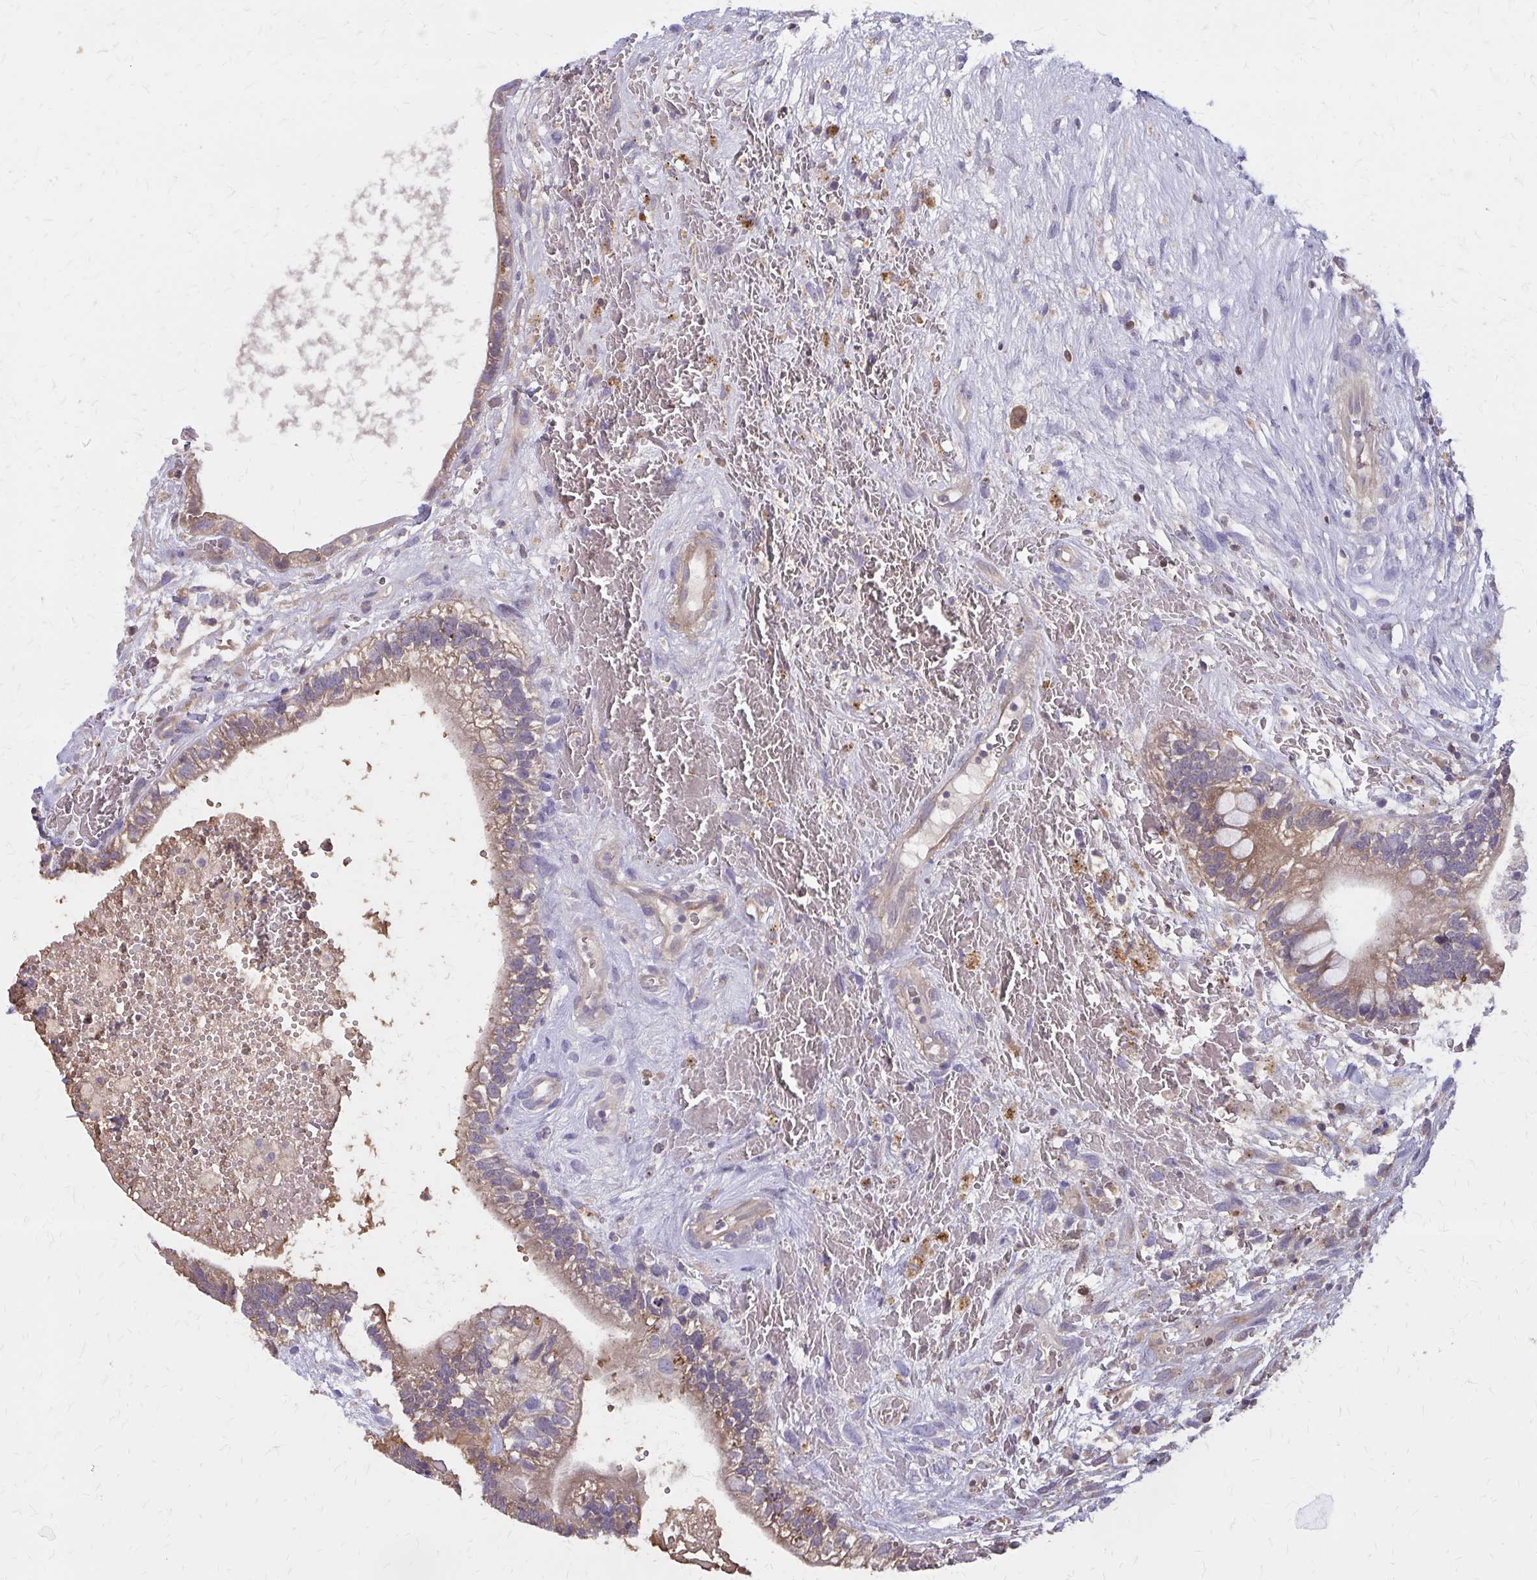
{"staining": {"intensity": "moderate", "quantity": "25%-75%", "location": "cytoplasmic/membranous"}, "tissue": "testis cancer", "cell_type": "Tumor cells", "image_type": "cancer", "snomed": [{"axis": "morphology", "description": "Seminoma, NOS"}, {"axis": "morphology", "description": "Carcinoma, Embryonal, NOS"}, {"axis": "topography", "description": "Testis"}], "caption": "Tumor cells demonstrate medium levels of moderate cytoplasmic/membranous staining in approximately 25%-75% of cells in human testis cancer (embryonal carcinoma). (DAB (3,3'-diaminobenzidine) IHC with brightfield microscopy, high magnification).", "gene": "IFI44L", "patient": {"sex": "male", "age": 29}}